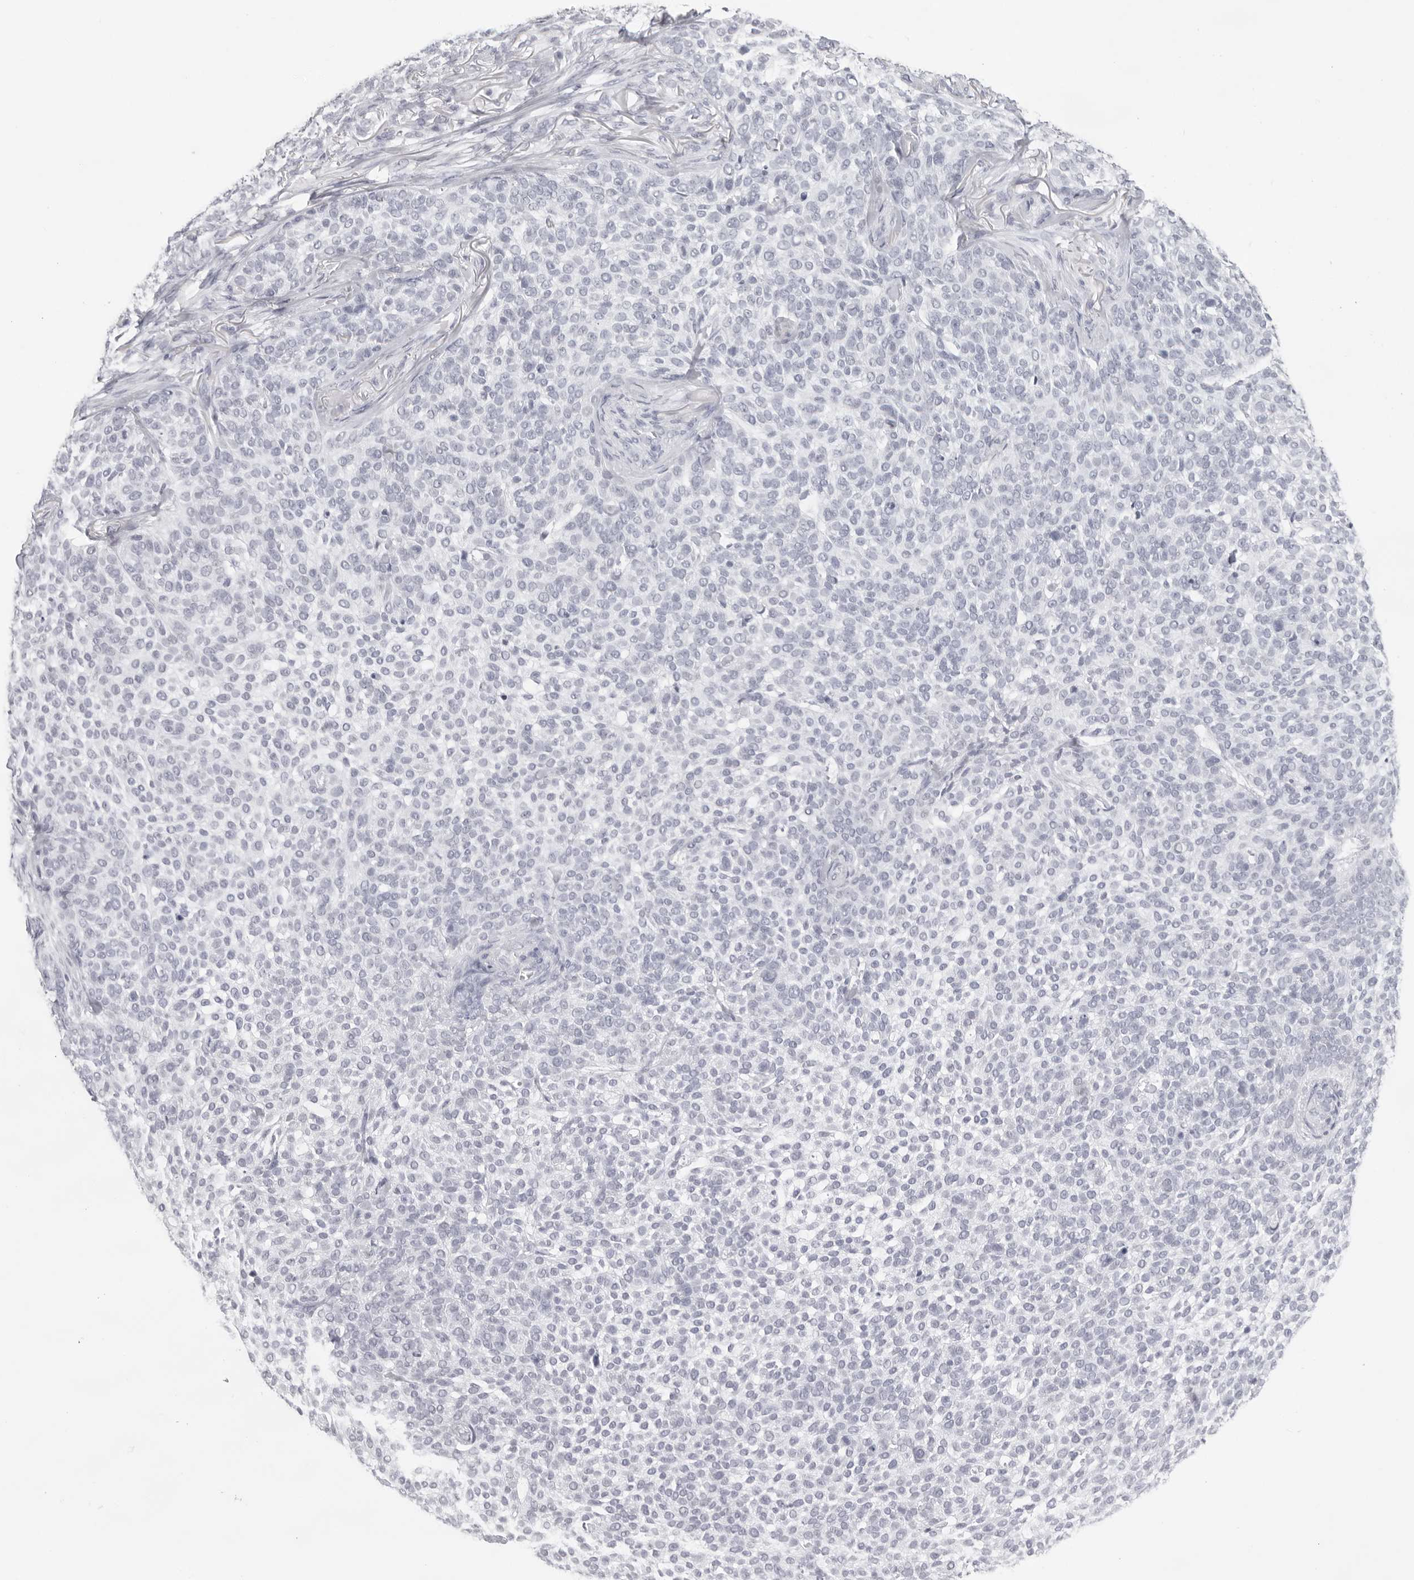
{"staining": {"intensity": "negative", "quantity": "none", "location": "none"}, "tissue": "skin cancer", "cell_type": "Tumor cells", "image_type": "cancer", "snomed": [{"axis": "morphology", "description": "Basal cell carcinoma"}, {"axis": "topography", "description": "Skin"}], "caption": "This is a photomicrograph of IHC staining of skin cancer (basal cell carcinoma), which shows no staining in tumor cells. (DAB immunohistochemistry with hematoxylin counter stain).", "gene": "KLK12", "patient": {"sex": "female", "age": 64}}